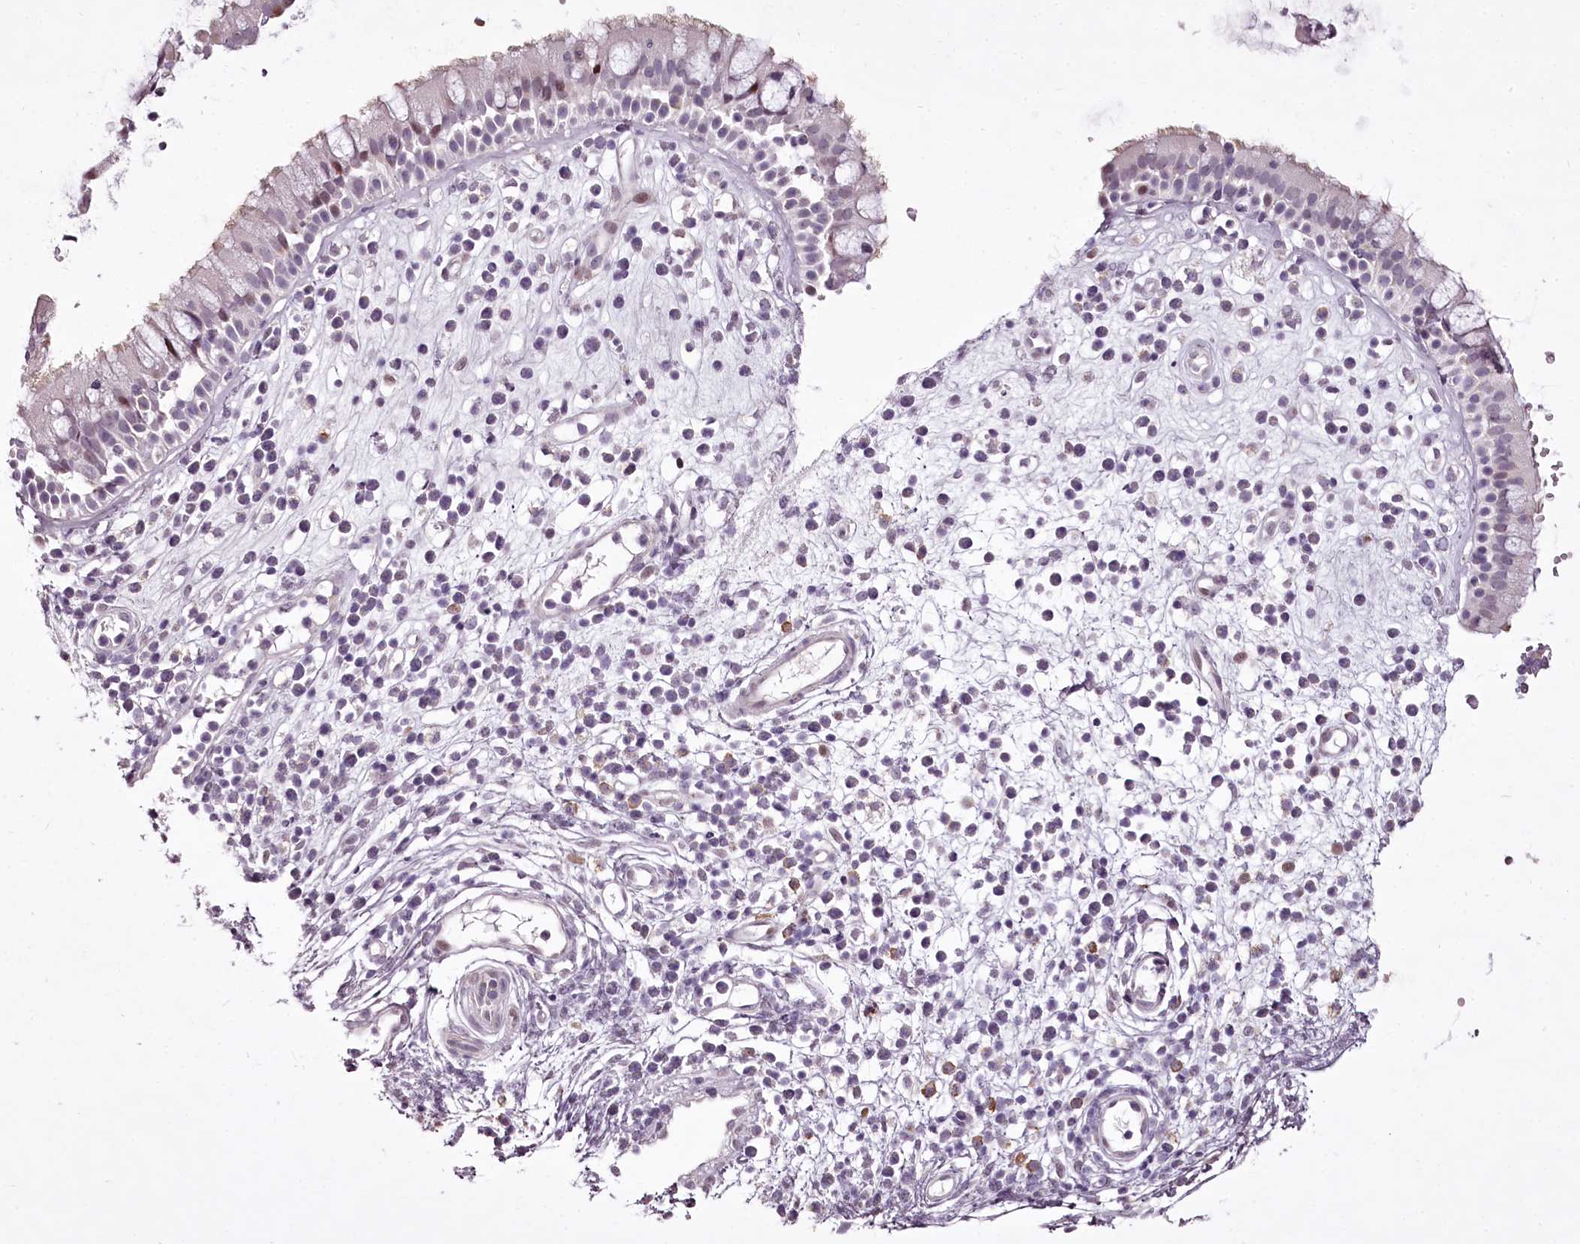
{"staining": {"intensity": "weak", "quantity": "<25%", "location": "cytoplasmic/membranous,nuclear"}, "tissue": "nasopharynx", "cell_type": "Respiratory epithelial cells", "image_type": "normal", "snomed": [{"axis": "morphology", "description": "Normal tissue, NOS"}, {"axis": "morphology", "description": "Inflammation, NOS"}, {"axis": "topography", "description": "Nasopharynx"}], "caption": "High power microscopy micrograph of an immunohistochemistry (IHC) photomicrograph of benign nasopharynx, revealing no significant positivity in respiratory epithelial cells.", "gene": "C1orf56", "patient": {"sex": "male", "age": 29}}